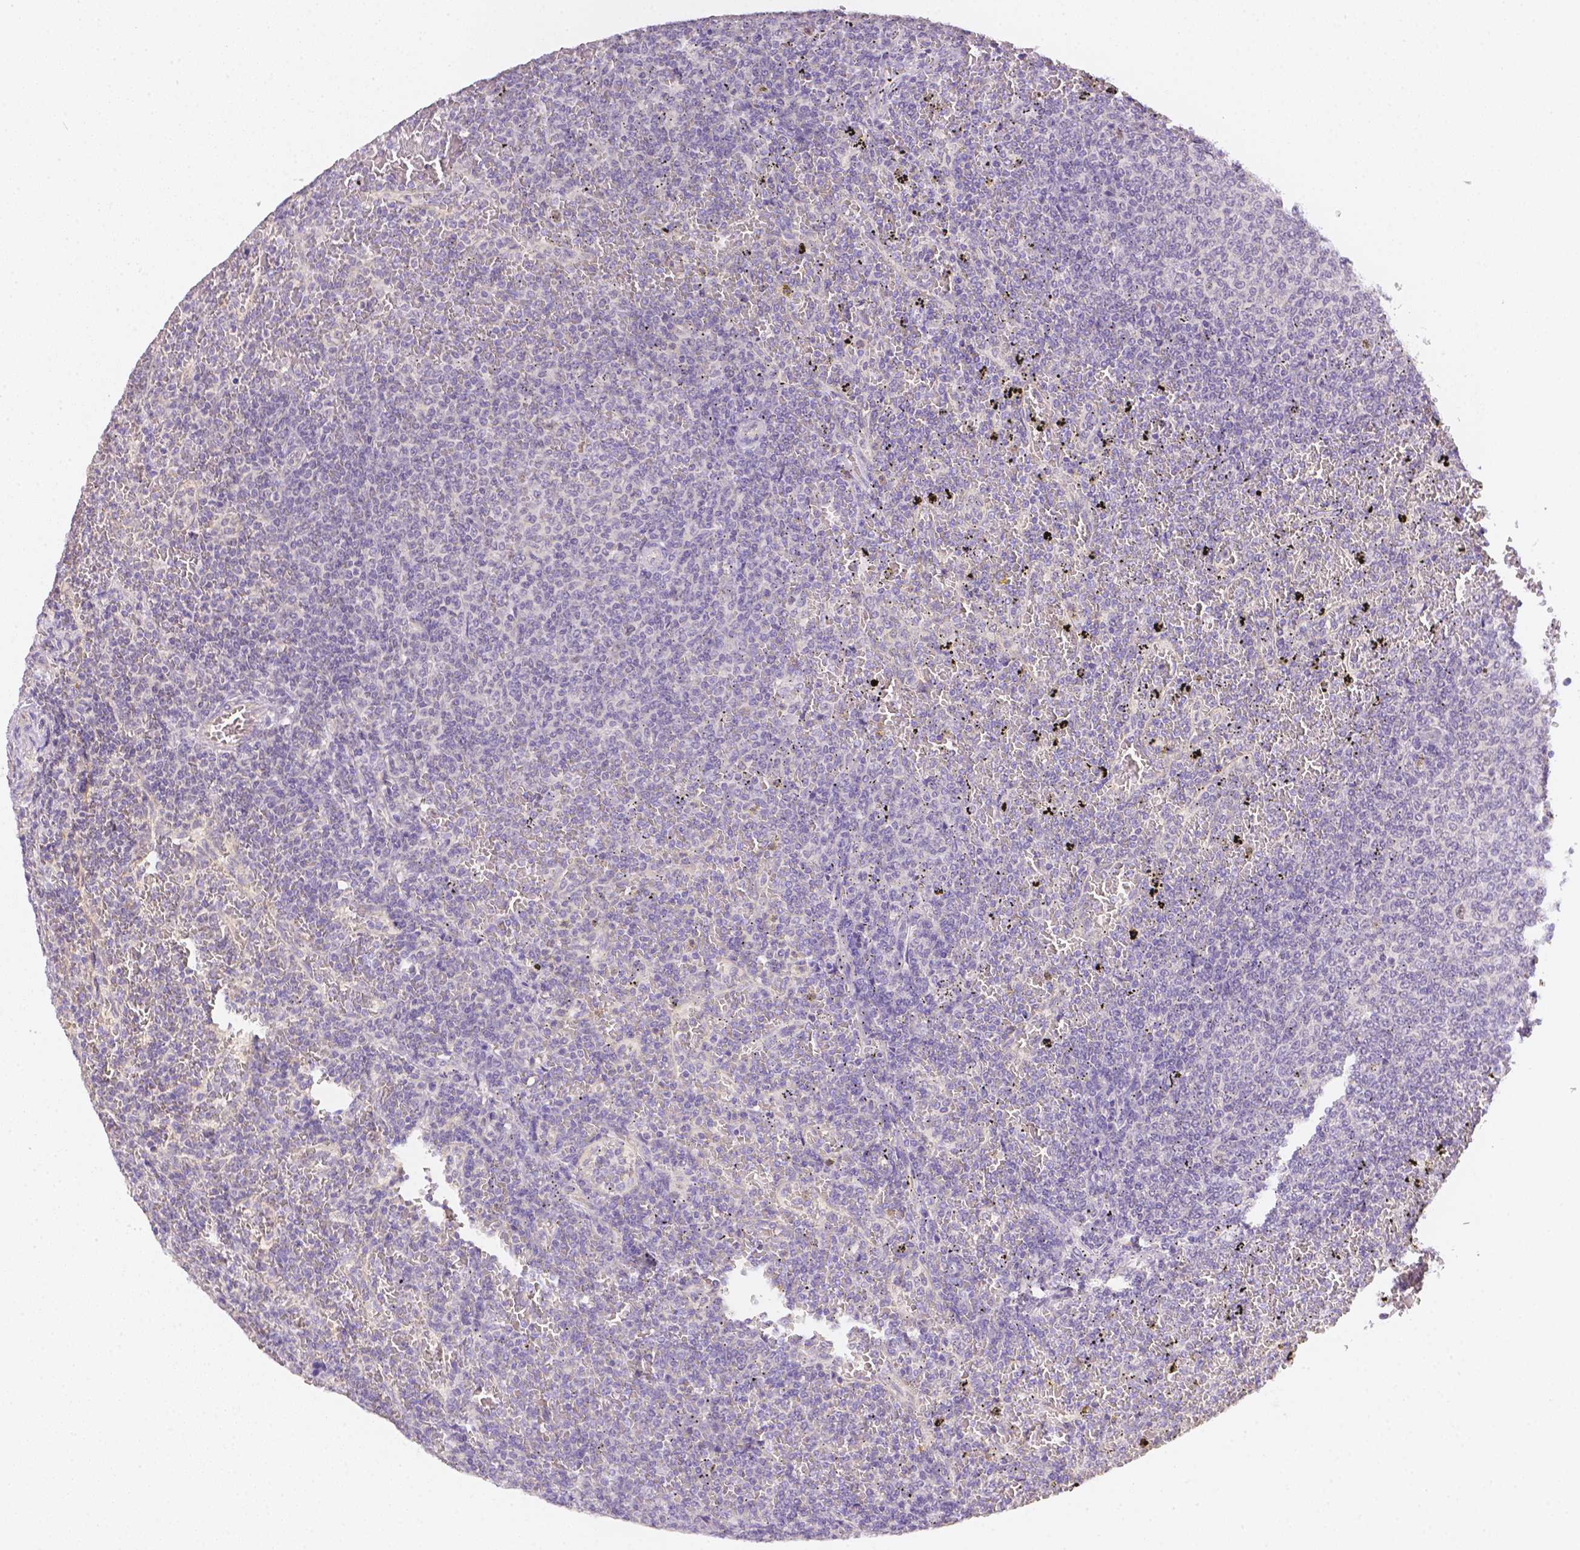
{"staining": {"intensity": "negative", "quantity": "none", "location": "none"}, "tissue": "lymphoma", "cell_type": "Tumor cells", "image_type": "cancer", "snomed": [{"axis": "morphology", "description": "Malignant lymphoma, non-Hodgkin's type, Low grade"}, {"axis": "topography", "description": "Spleen"}], "caption": "Immunohistochemistry histopathology image of neoplastic tissue: malignant lymphoma, non-Hodgkin's type (low-grade) stained with DAB (3,3'-diaminobenzidine) reveals no significant protein expression in tumor cells.", "gene": "C10orf67", "patient": {"sex": "female", "age": 77}}